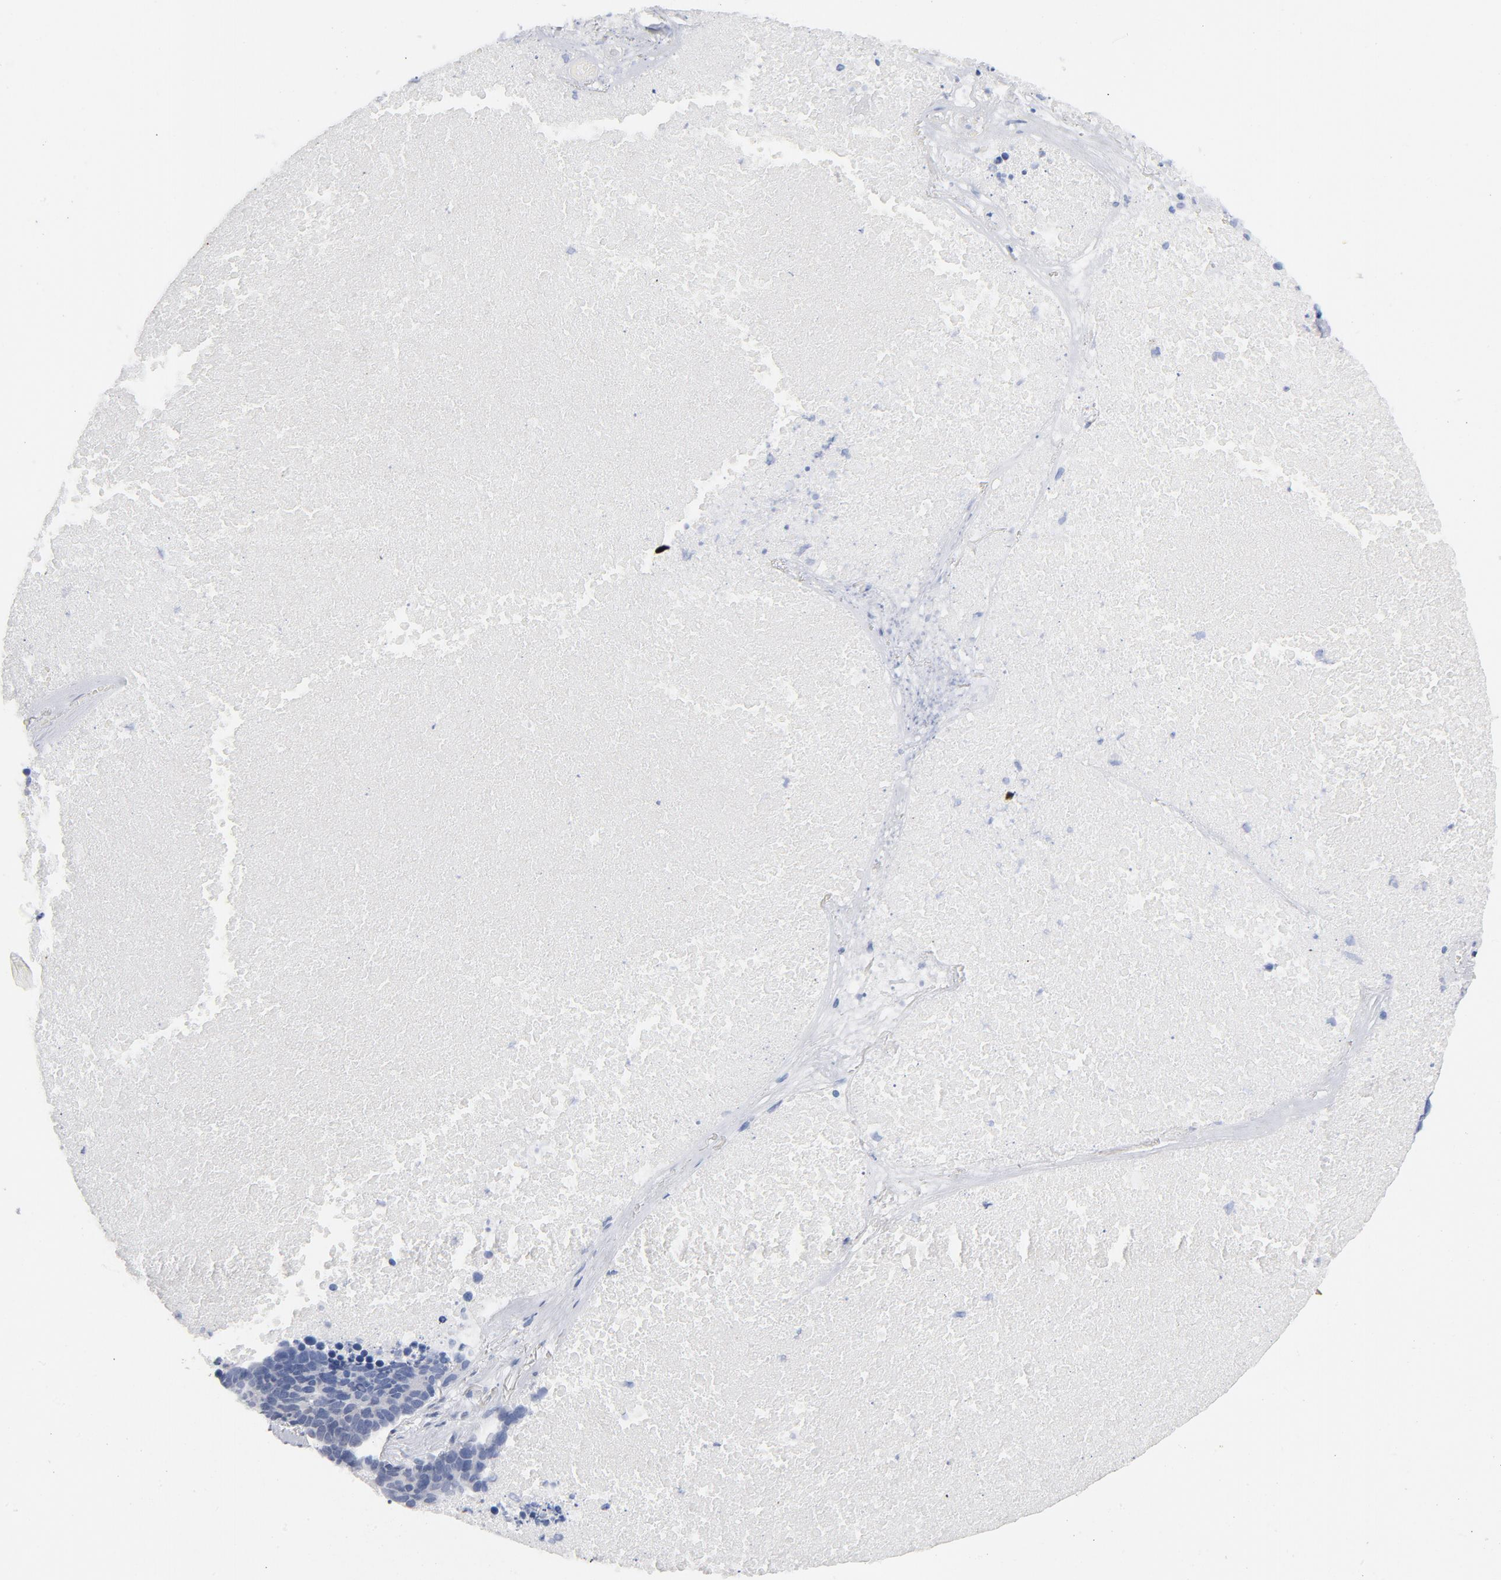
{"staining": {"intensity": "negative", "quantity": "none", "location": "none"}, "tissue": "lung cancer", "cell_type": "Tumor cells", "image_type": "cancer", "snomed": [{"axis": "morphology", "description": "Neoplasm, malignant, NOS"}, {"axis": "topography", "description": "Lung"}], "caption": "An image of lung cancer (neoplasm (malignant)) stained for a protein demonstrates no brown staining in tumor cells. The staining is performed using DAB brown chromogen with nuclei counter-stained in using hematoxylin.", "gene": "BAP1", "patient": {"sex": "female", "age": 75}}